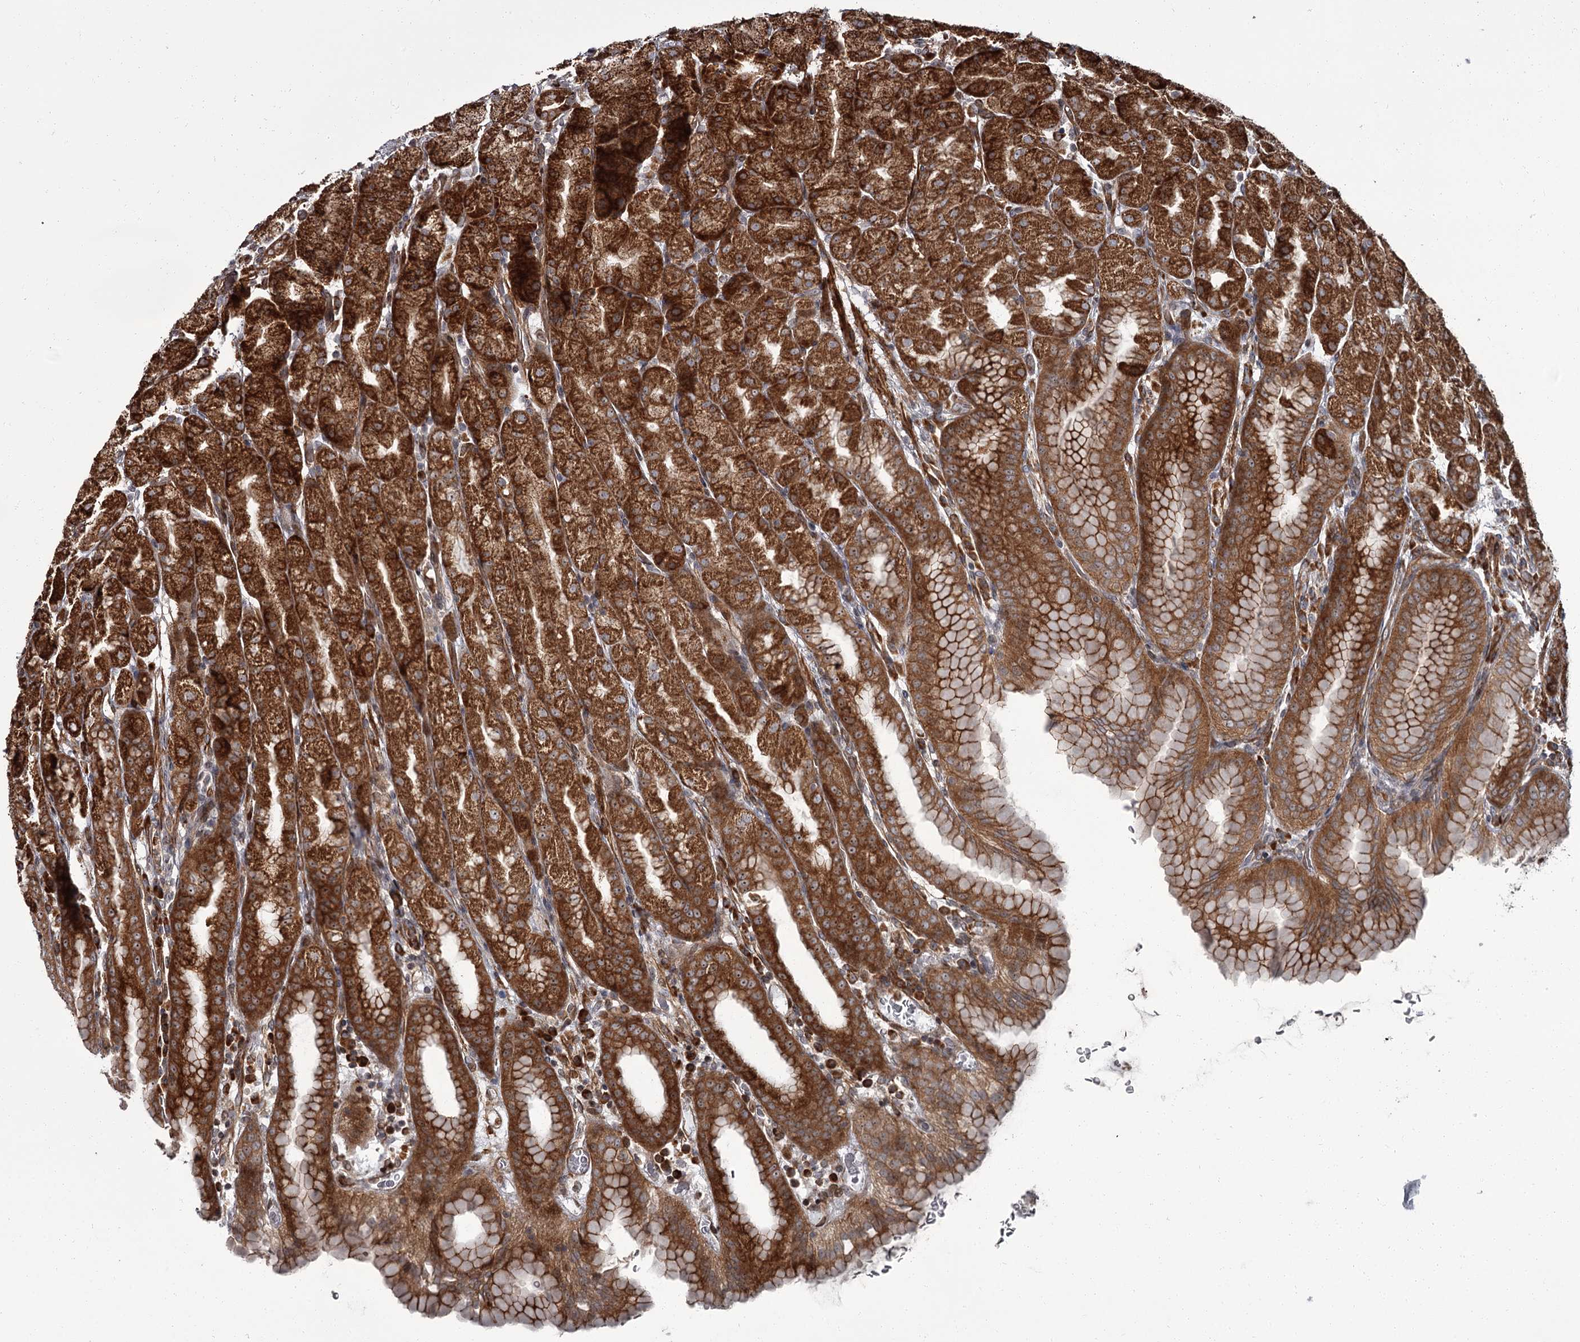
{"staining": {"intensity": "strong", "quantity": ">75%", "location": "cytoplasmic/membranous,nuclear"}, "tissue": "stomach", "cell_type": "Glandular cells", "image_type": "normal", "snomed": [{"axis": "morphology", "description": "Normal tissue, NOS"}, {"axis": "topography", "description": "Stomach, upper"}], "caption": "Brown immunohistochemical staining in normal human stomach exhibits strong cytoplasmic/membranous,nuclear expression in approximately >75% of glandular cells.", "gene": "THAP9", "patient": {"sex": "male", "age": 68}}